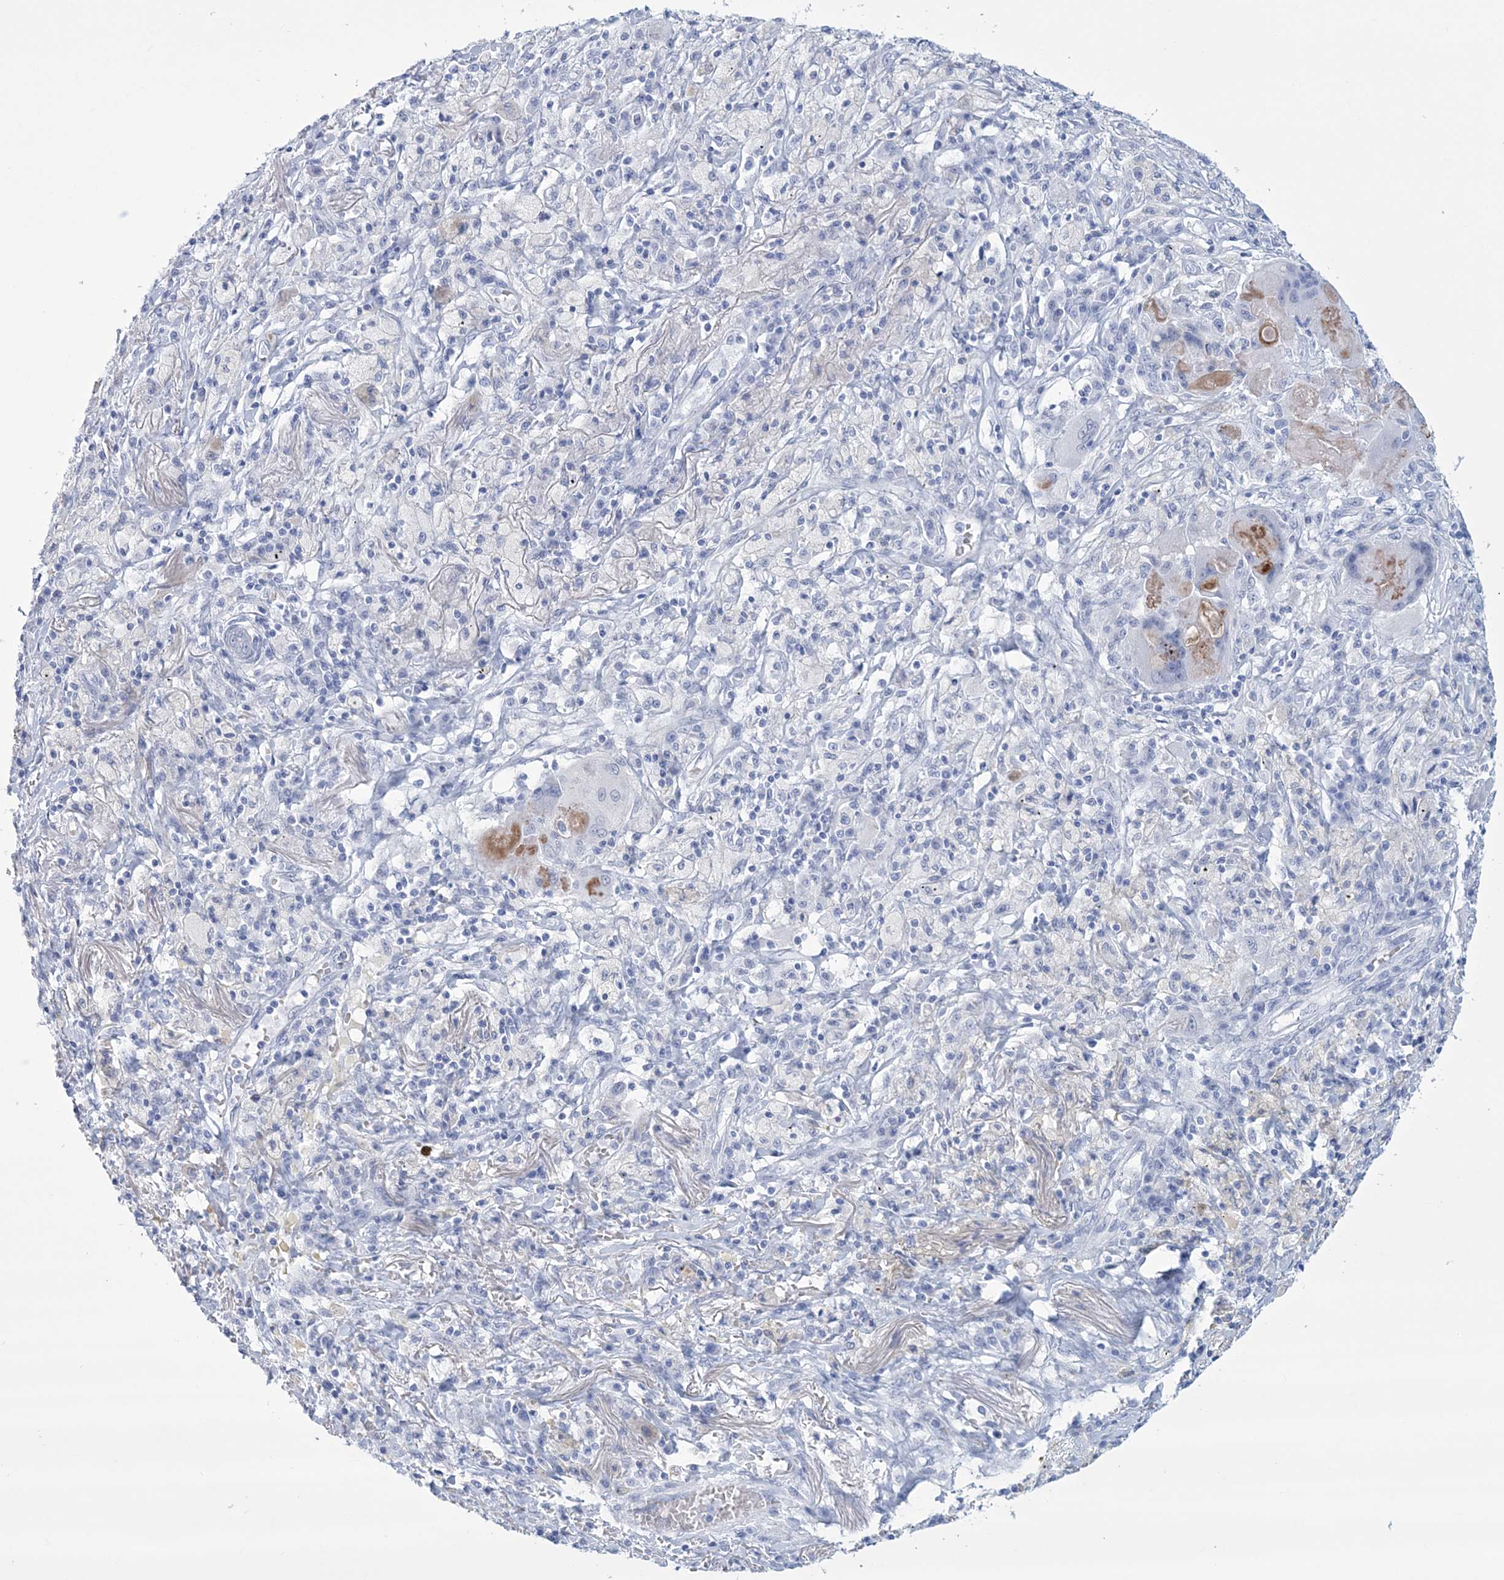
{"staining": {"intensity": "negative", "quantity": "none", "location": "none"}, "tissue": "lung cancer", "cell_type": "Tumor cells", "image_type": "cancer", "snomed": [{"axis": "morphology", "description": "Squamous cell carcinoma, NOS"}, {"axis": "topography", "description": "Lung"}], "caption": "Immunohistochemical staining of human lung cancer exhibits no significant positivity in tumor cells.", "gene": "DPCD", "patient": {"sex": "male", "age": 61}}